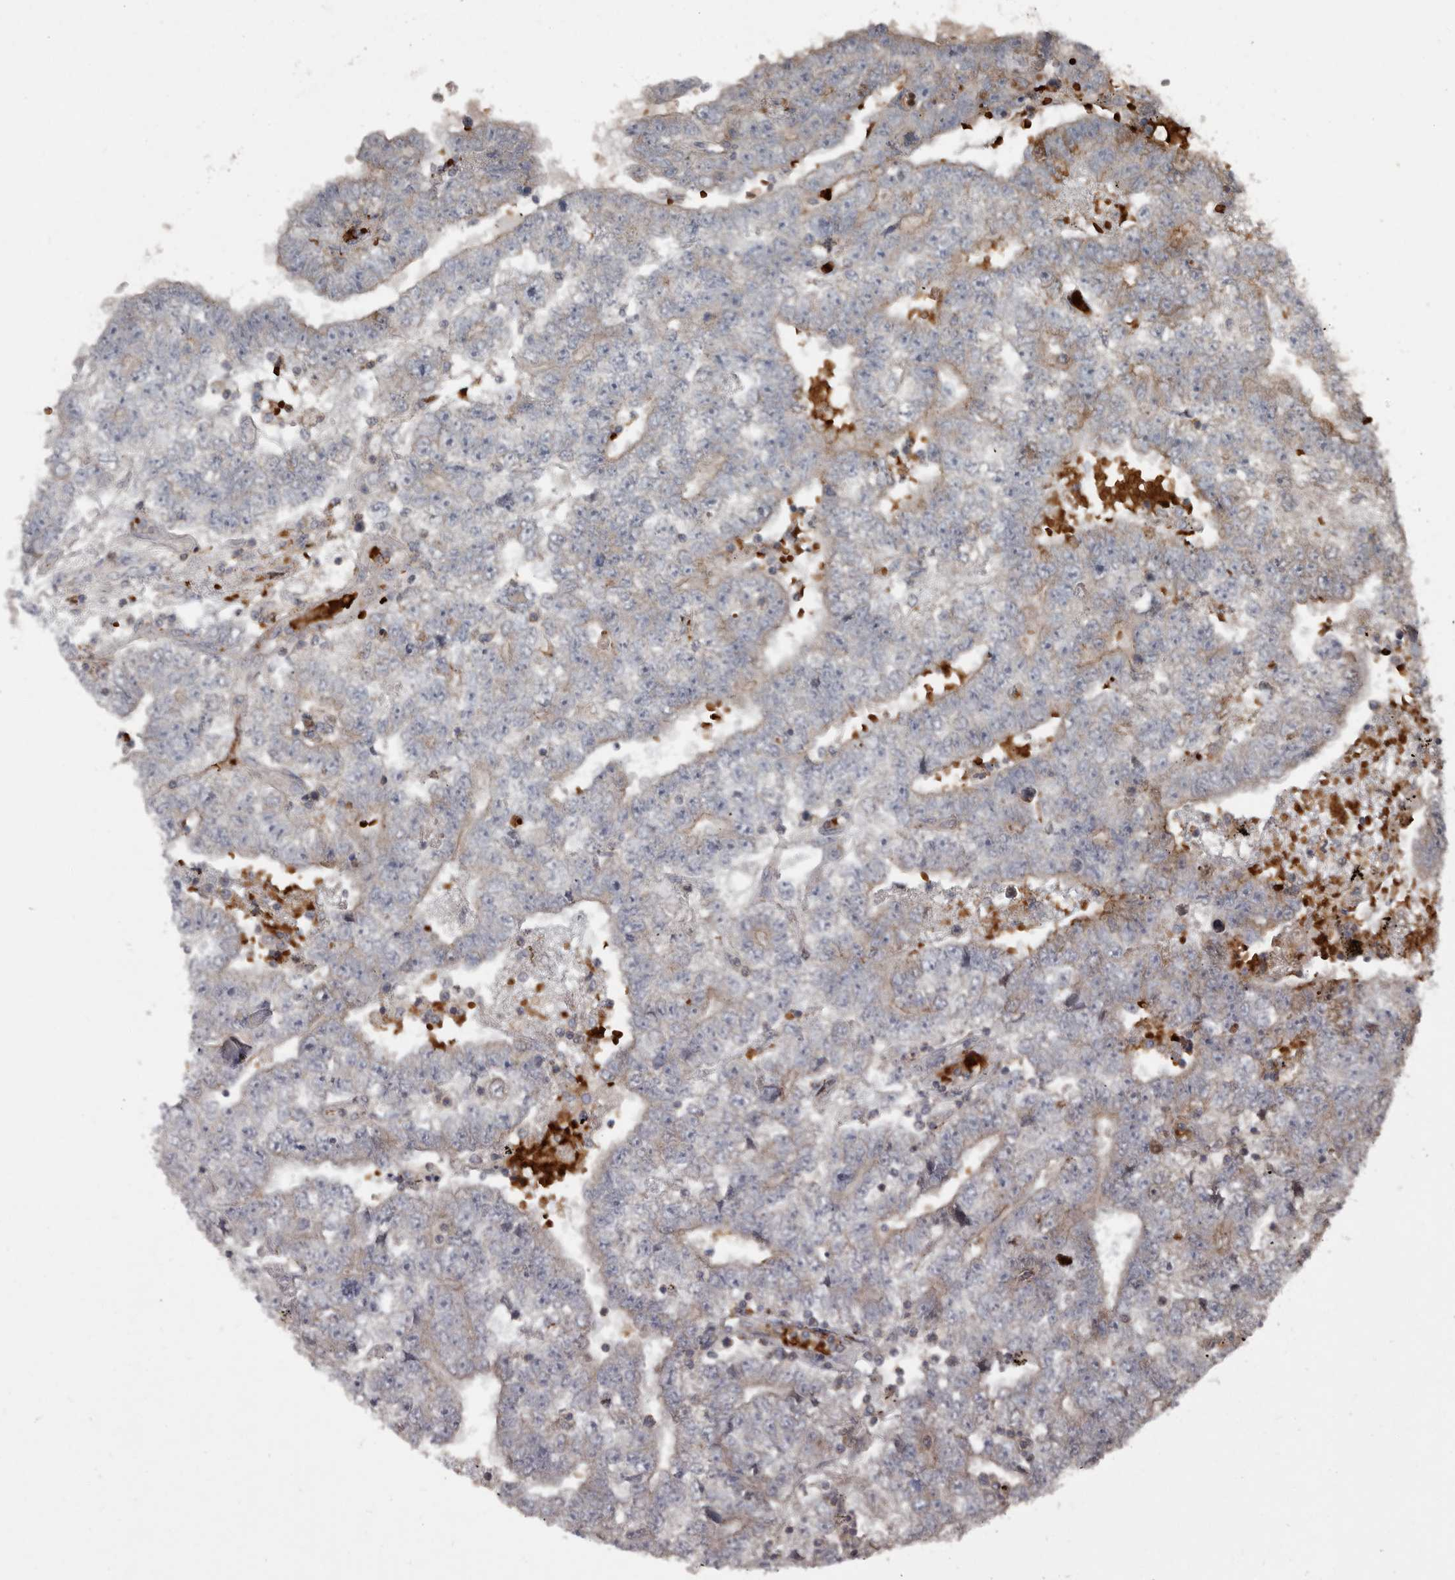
{"staining": {"intensity": "moderate", "quantity": "<25%", "location": "cytoplasmic/membranous"}, "tissue": "testis cancer", "cell_type": "Tumor cells", "image_type": "cancer", "snomed": [{"axis": "morphology", "description": "Carcinoma, Embryonal, NOS"}, {"axis": "topography", "description": "Testis"}], "caption": "Tumor cells demonstrate low levels of moderate cytoplasmic/membranous positivity in about <25% of cells in human testis embryonal carcinoma.", "gene": "FBXO31", "patient": {"sex": "male", "age": 25}}